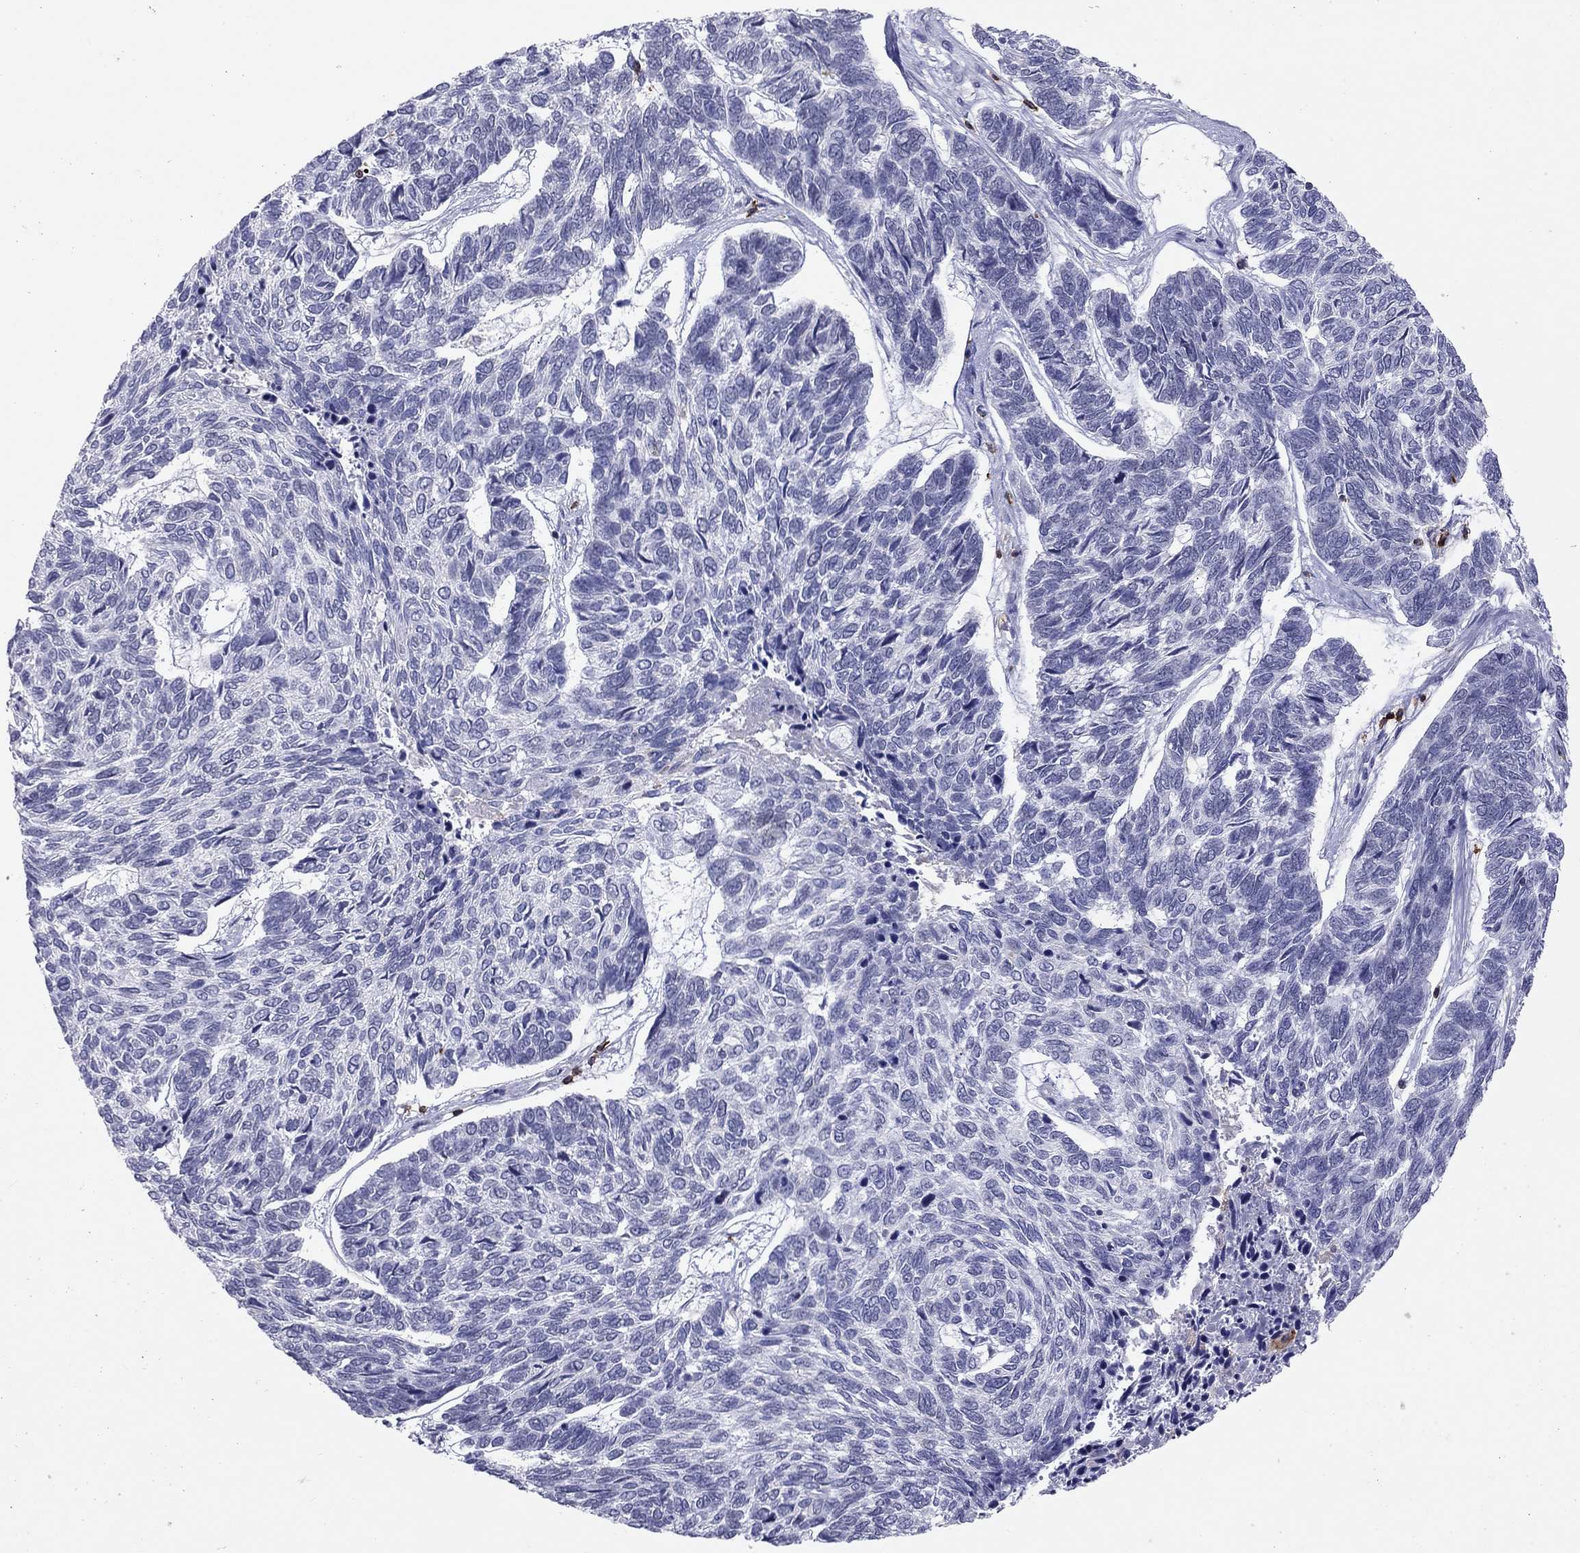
{"staining": {"intensity": "negative", "quantity": "none", "location": "none"}, "tissue": "skin cancer", "cell_type": "Tumor cells", "image_type": "cancer", "snomed": [{"axis": "morphology", "description": "Basal cell carcinoma"}, {"axis": "topography", "description": "Skin"}], "caption": "A micrograph of human skin basal cell carcinoma is negative for staining in tumor cells.", "gene": "MND1", "patient": {"sex": "female", "age": 65}}